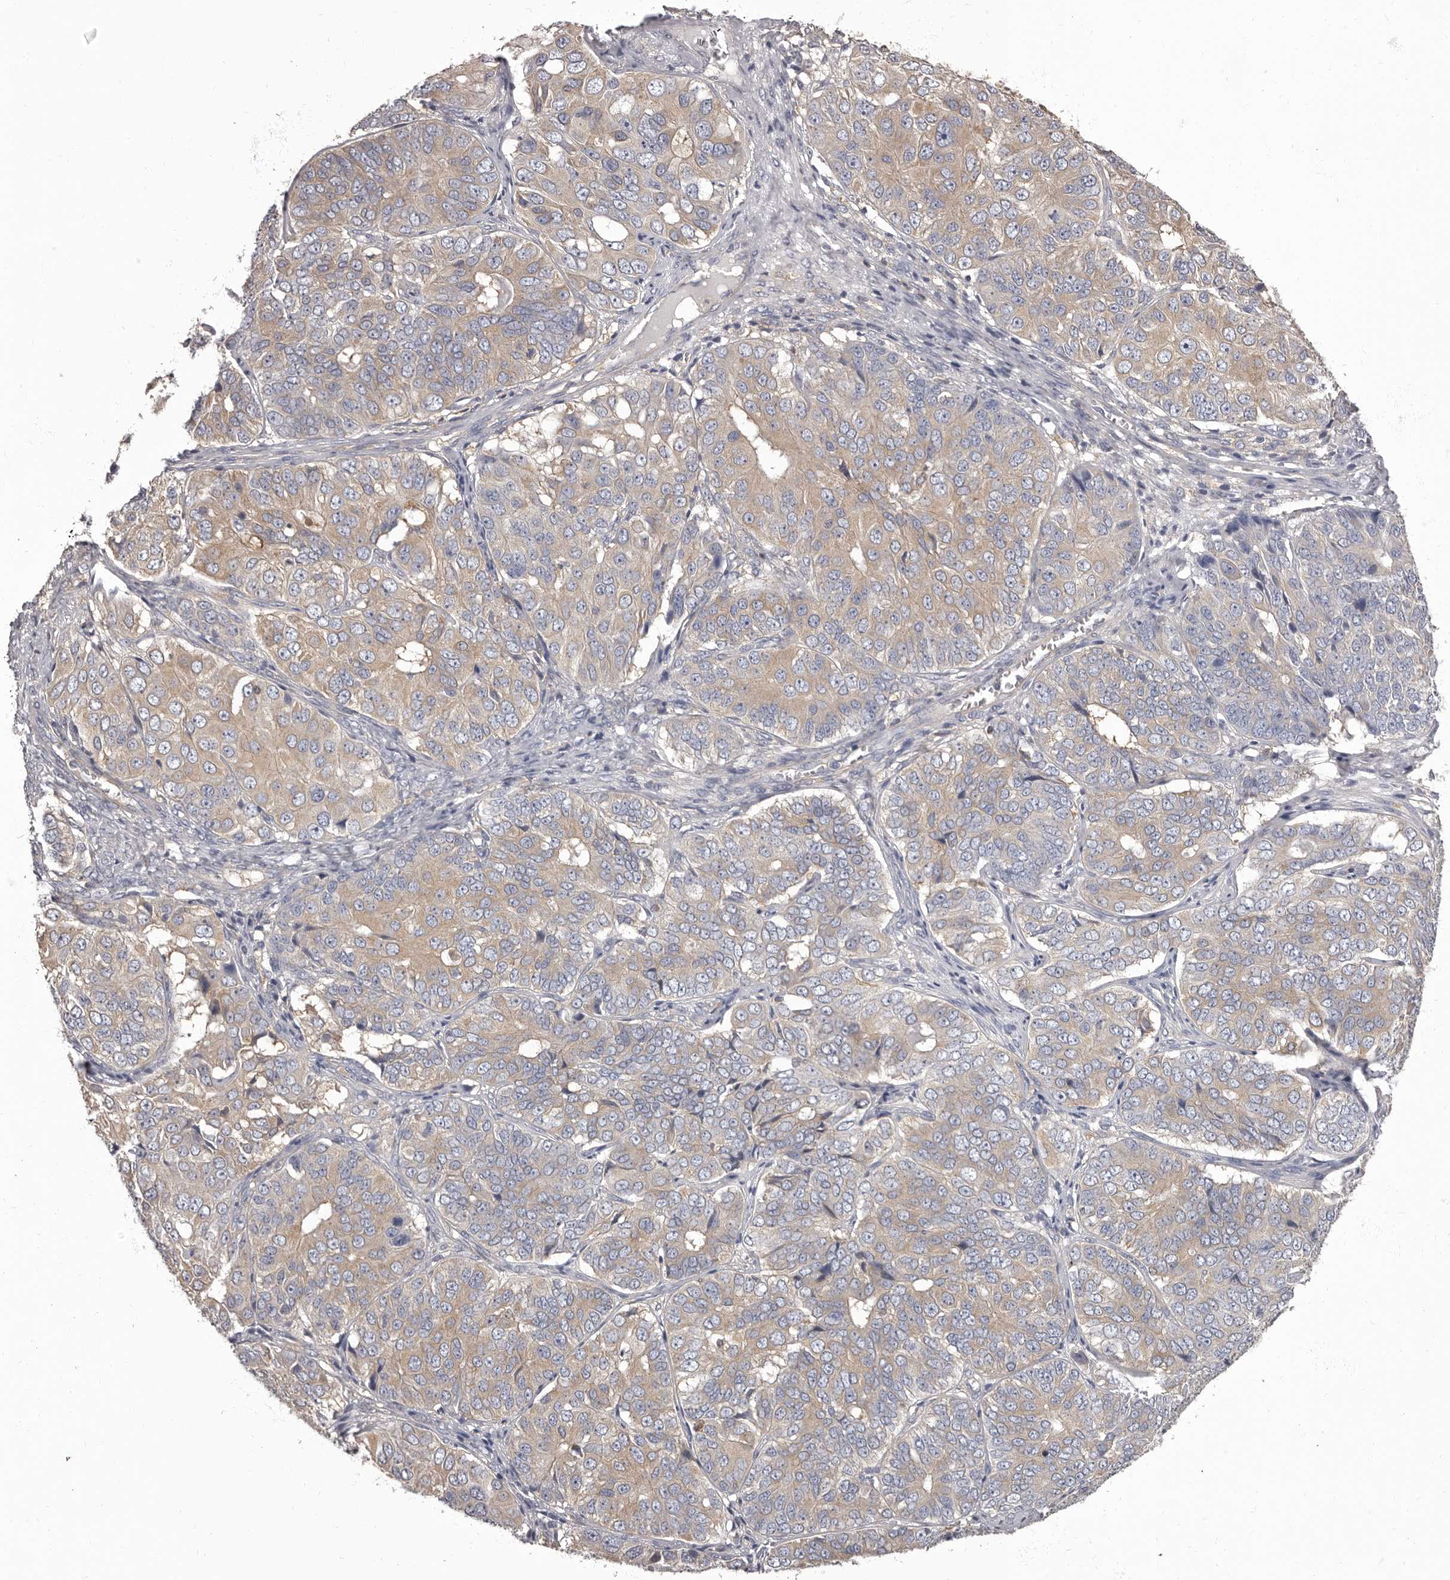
{"staining": {"intensity": "weak", "quantity": "25%-75%", "location": "cytoplasmic/membranous"}, "tissue": "ovarian cancer", "cell_type": "Tumor cells", "image_type": "cancer", "snomed": [{"axis": "morphology", "description": "Carcinoma, endometroid"}, {"axis": "topography", "description": "Ovary"}], "caption": "Ovarian endometroid carcinoma was stained to show a protein in brown. There is low levels of weak cytoplasmic/membranous expression in approximately 25%-75% of tumor cells.", "gene": "APEH", "patient": {"sex": "female", "age": 51}}